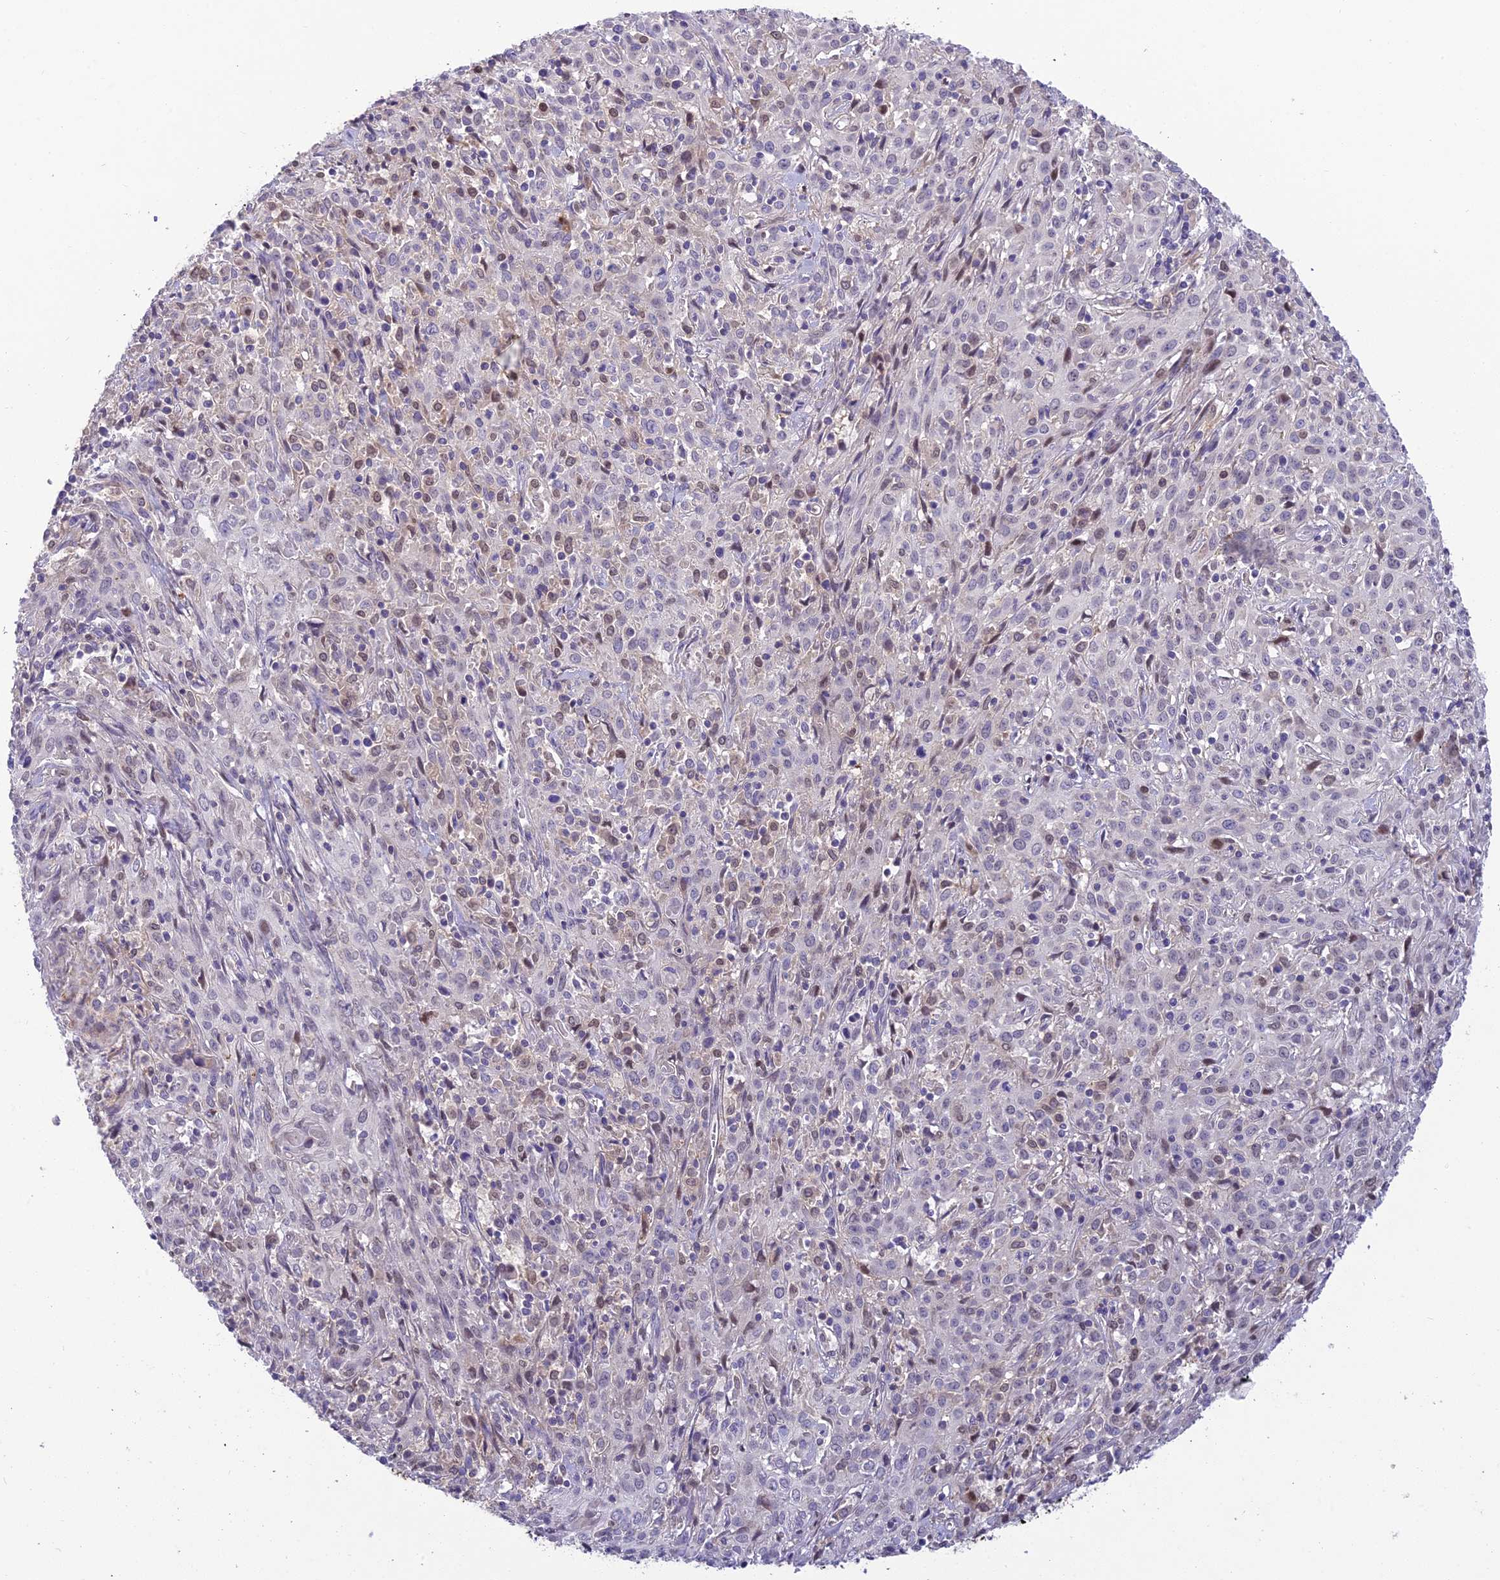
{"staining": {"intensity": "weak", "quantity": "25%-75%", "location": "nuclear"}, "tissue": "cervical cancer", "cell_type": "Tumor cells", "image_type": "cancer", "snomed": [{"axis": "morphology", "description": "Squamous cell carcinoma, NOS"}, {"axis": "topography", "description": "Cervix"}], "caption": "Immunohistochemistry (DAB) staining of cervical cancer (squamous cell carcinoma) displays weak nuclear protein staining in about 25%-75% of tumor cells. (IHC, brightfield microscopy, high magnification).", "gene": "BMT2", "patient": {"sex": "female", "age": 57}}